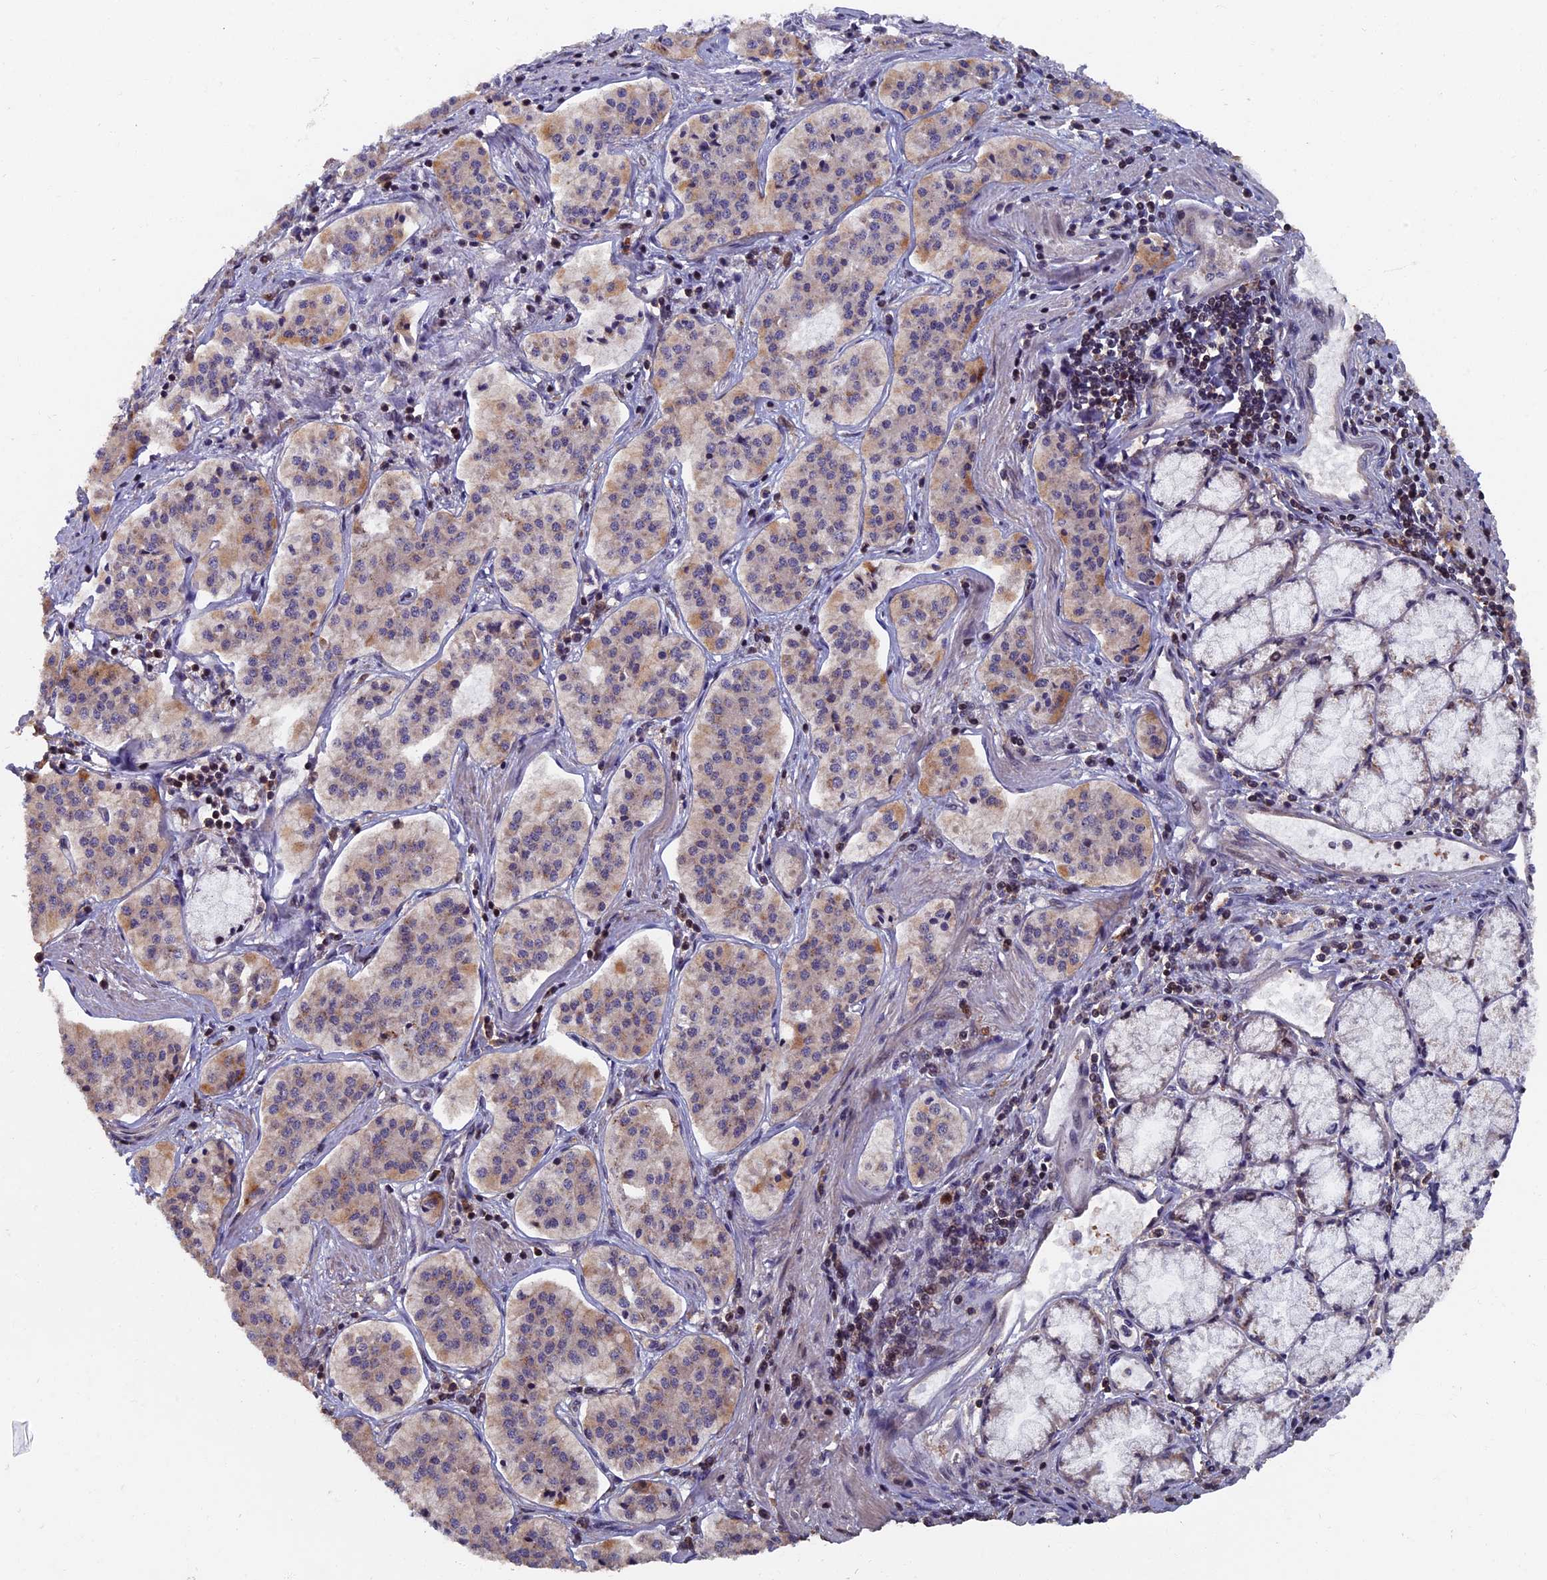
{"staining": {"intensity": "weak", "quantity": "25%-75%", "location": "cytoplasmic/membranous"}, "tissue": "pancreatic cancer", "cell_type": "Tumor cells", "image_type": "cancer", "snomed": [{"axis": "morphology", "description": "Adenocarcinoma, NOS"}, {"axis": "topography", "description": "Pancreas"}], "caption": "High-power microscopy captured an IHC image of pancreatic adenocarcinoma, revealing weak cytoplasmic/membranous expression in about 25%-75% of tumor cells. The protein of interest is stained brown, and the nuclei are stained in blue (DAB (3,3'-diaminobenzidine) IHC with brightfield microscopy, high magnification).", "gene": "RASGRF1", "patient": {"sex": "female", "age": 50}}